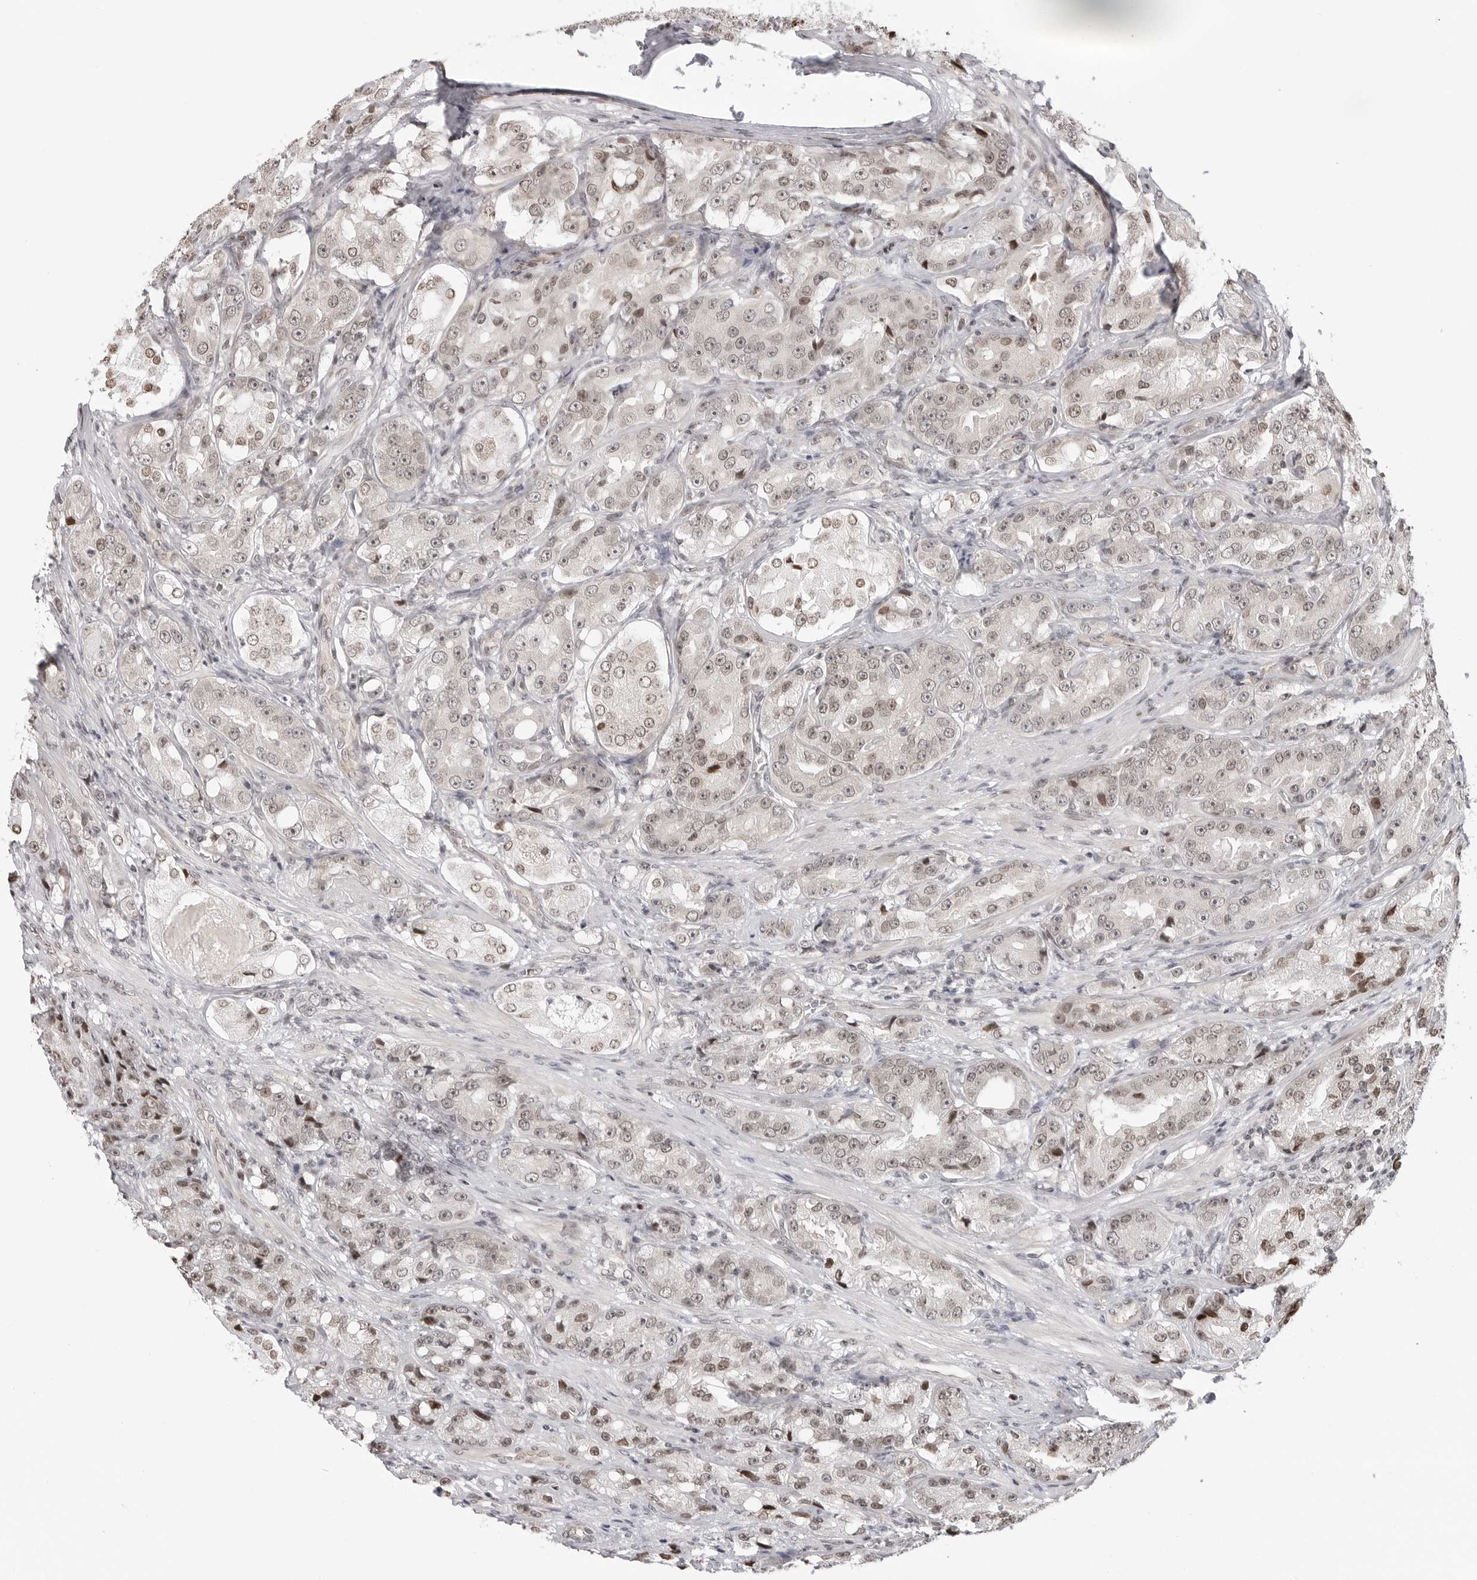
{"staining": {"intensity": "weak", "quantity": "25%-75%", "location": "nuclear"}, "tissue": "prostate cancer", "cell_type": "Tumor cells", "image_type": "cancer", "snomed": [{"axis": "morphology", "description": "Adenocarcinoma, High grade"}, {"axis": "topography", "description": "Prostate"}], "caption": "The immunohistochemical stain labels weak nuclear staining in tumor cells of prostate high-grade adenocarcinoma tissue.", "gene": "C8orf33", "patient": {"sex": "male", "age": 60}}